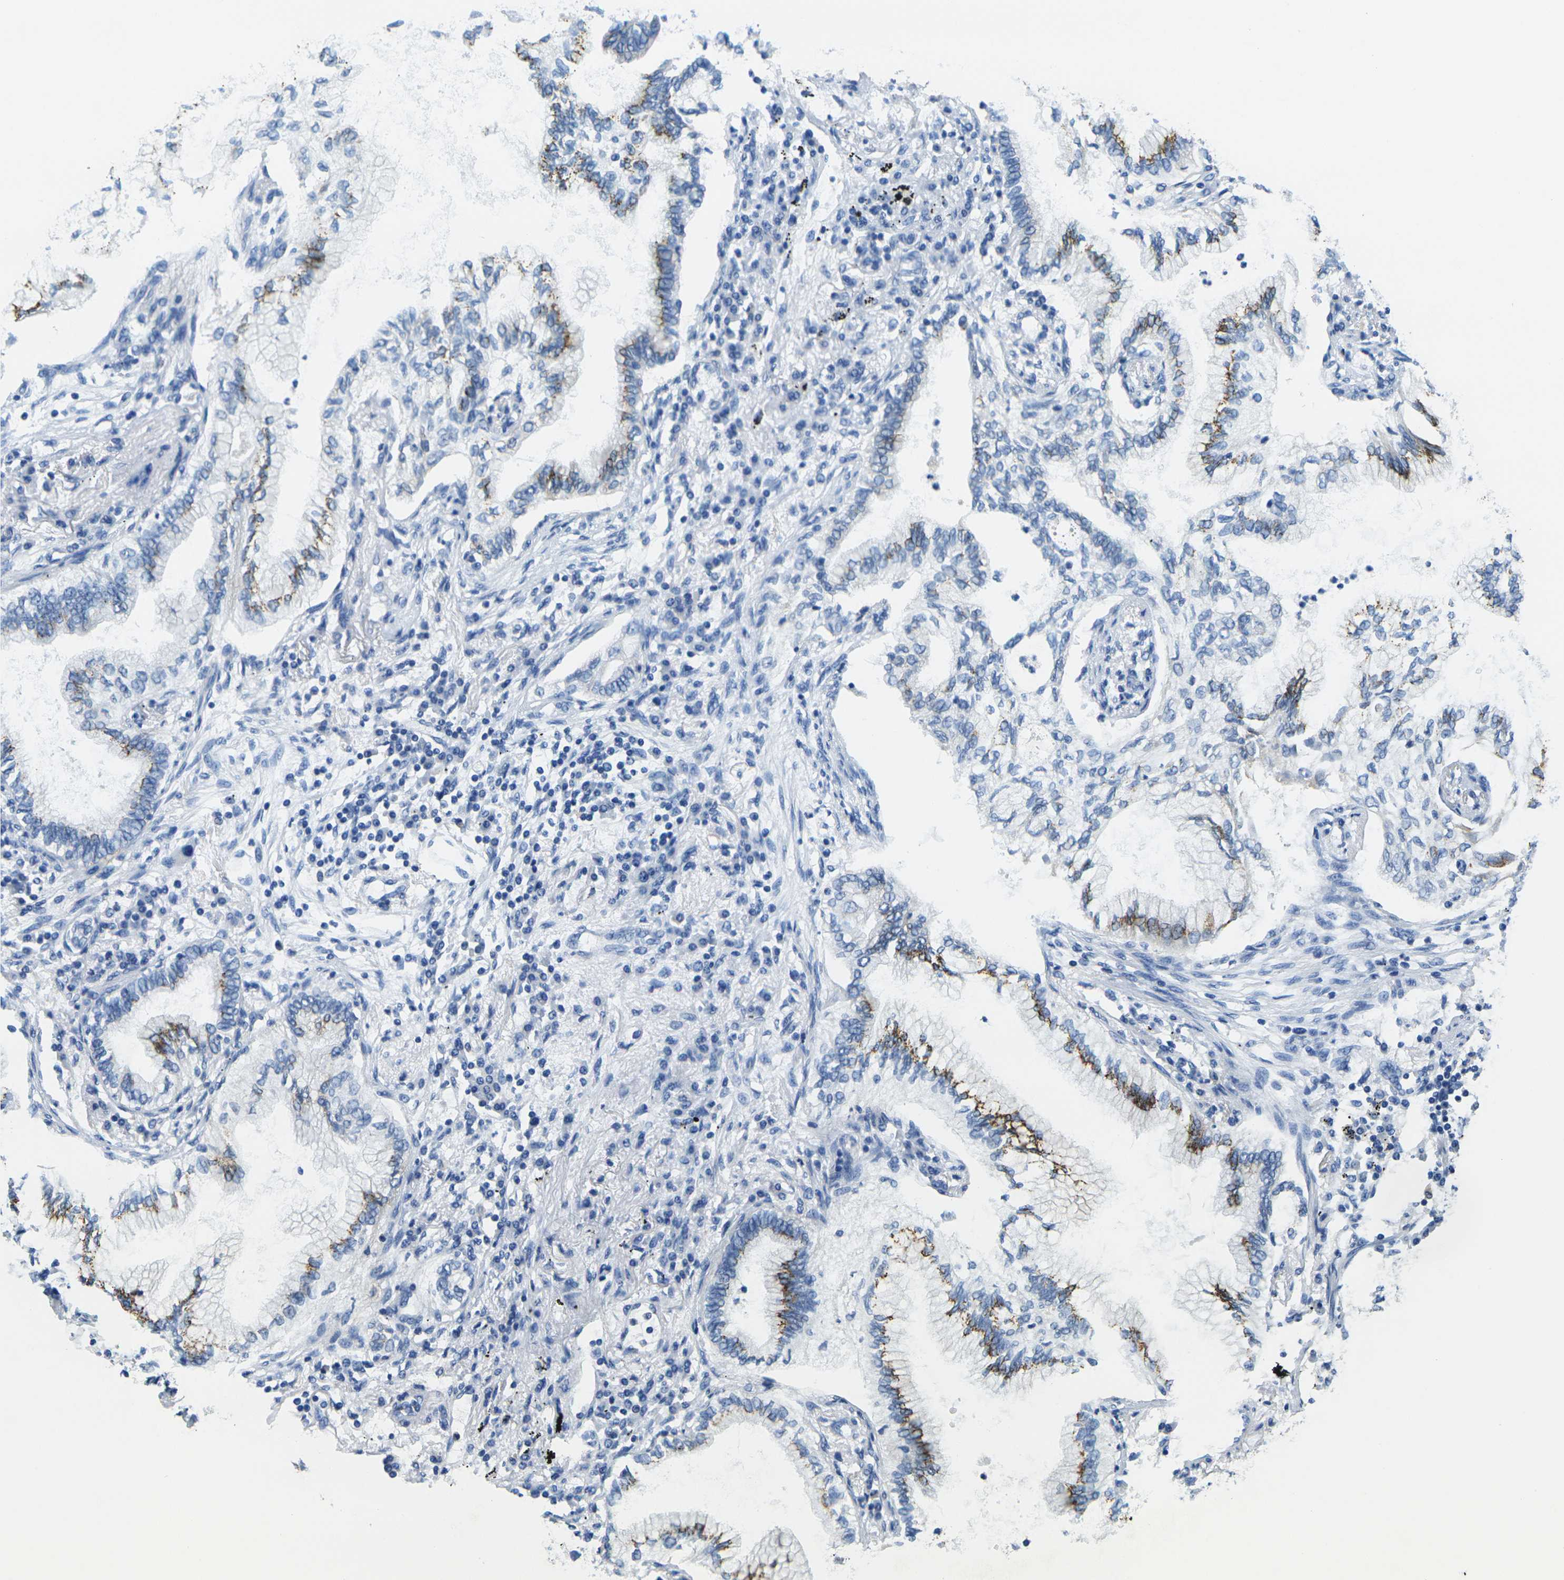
{"staining": {"intensity": "moderate", "quantity": "25%-75%", "location": "cytoplasmic/membranous"}, "tissue": "lung cancer", "cell_type": "Tumor cells", "image_type": "cancer", "snomed": [{"axis": "morphology", "description": "Normal tissue, NOS"}, {"axis": "morphology", "description": "Adenocarcinoma, NOS"}, {"axis": "topography", "description": "Bronchus"}, {"axis": "topography", "description": "Lung"}], "caption": "There is medium levels of moderate cytoplasmic/membranous staining in tumor cells of lung cancer, as demonstrated by immunohistochemical staining (brown color).", "gene": "FAM3D", "patient": {"sex": "female", "age": 70}}